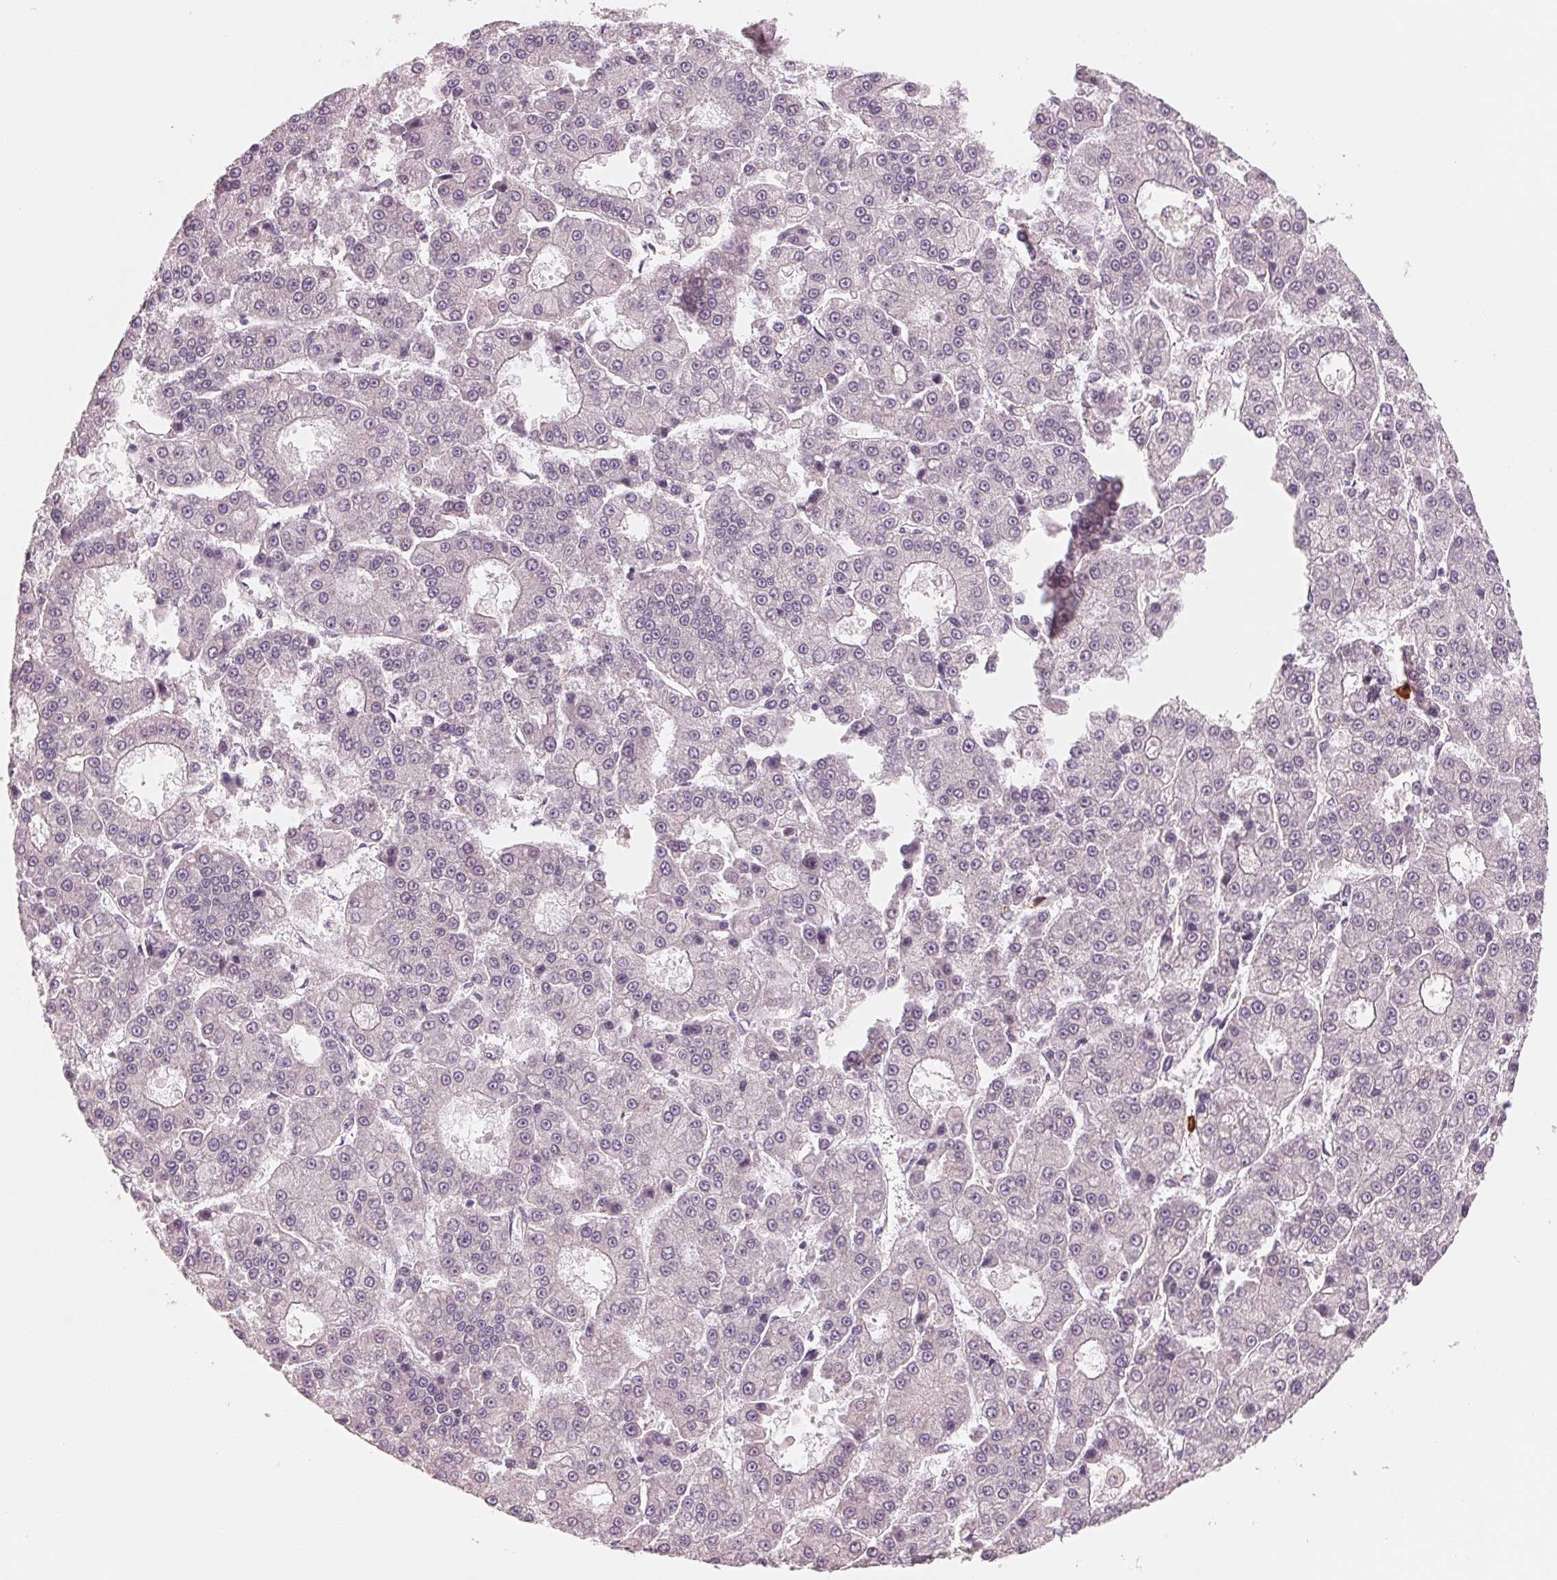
{"staining": {"intensity": "negative", "quantity": "none", "location": "none"}, "tissue": "liver cancer", "cell_type": "Tumor cells", "image_type": "cancer", "snomed": [{"axis": "morphology", "description": "Carcinoma, Hepatocellular, NOS"}, {"axis": "topography", "description": "Liver"}], "caption": "This is an immunohistochemistry (IHC) micrograph of human liver cancer (hepatocellular carcinoma). There is no positivity in tumor cells.", "gene": "GIGYF2", "patient": {"sex": "male", "age": 70}}